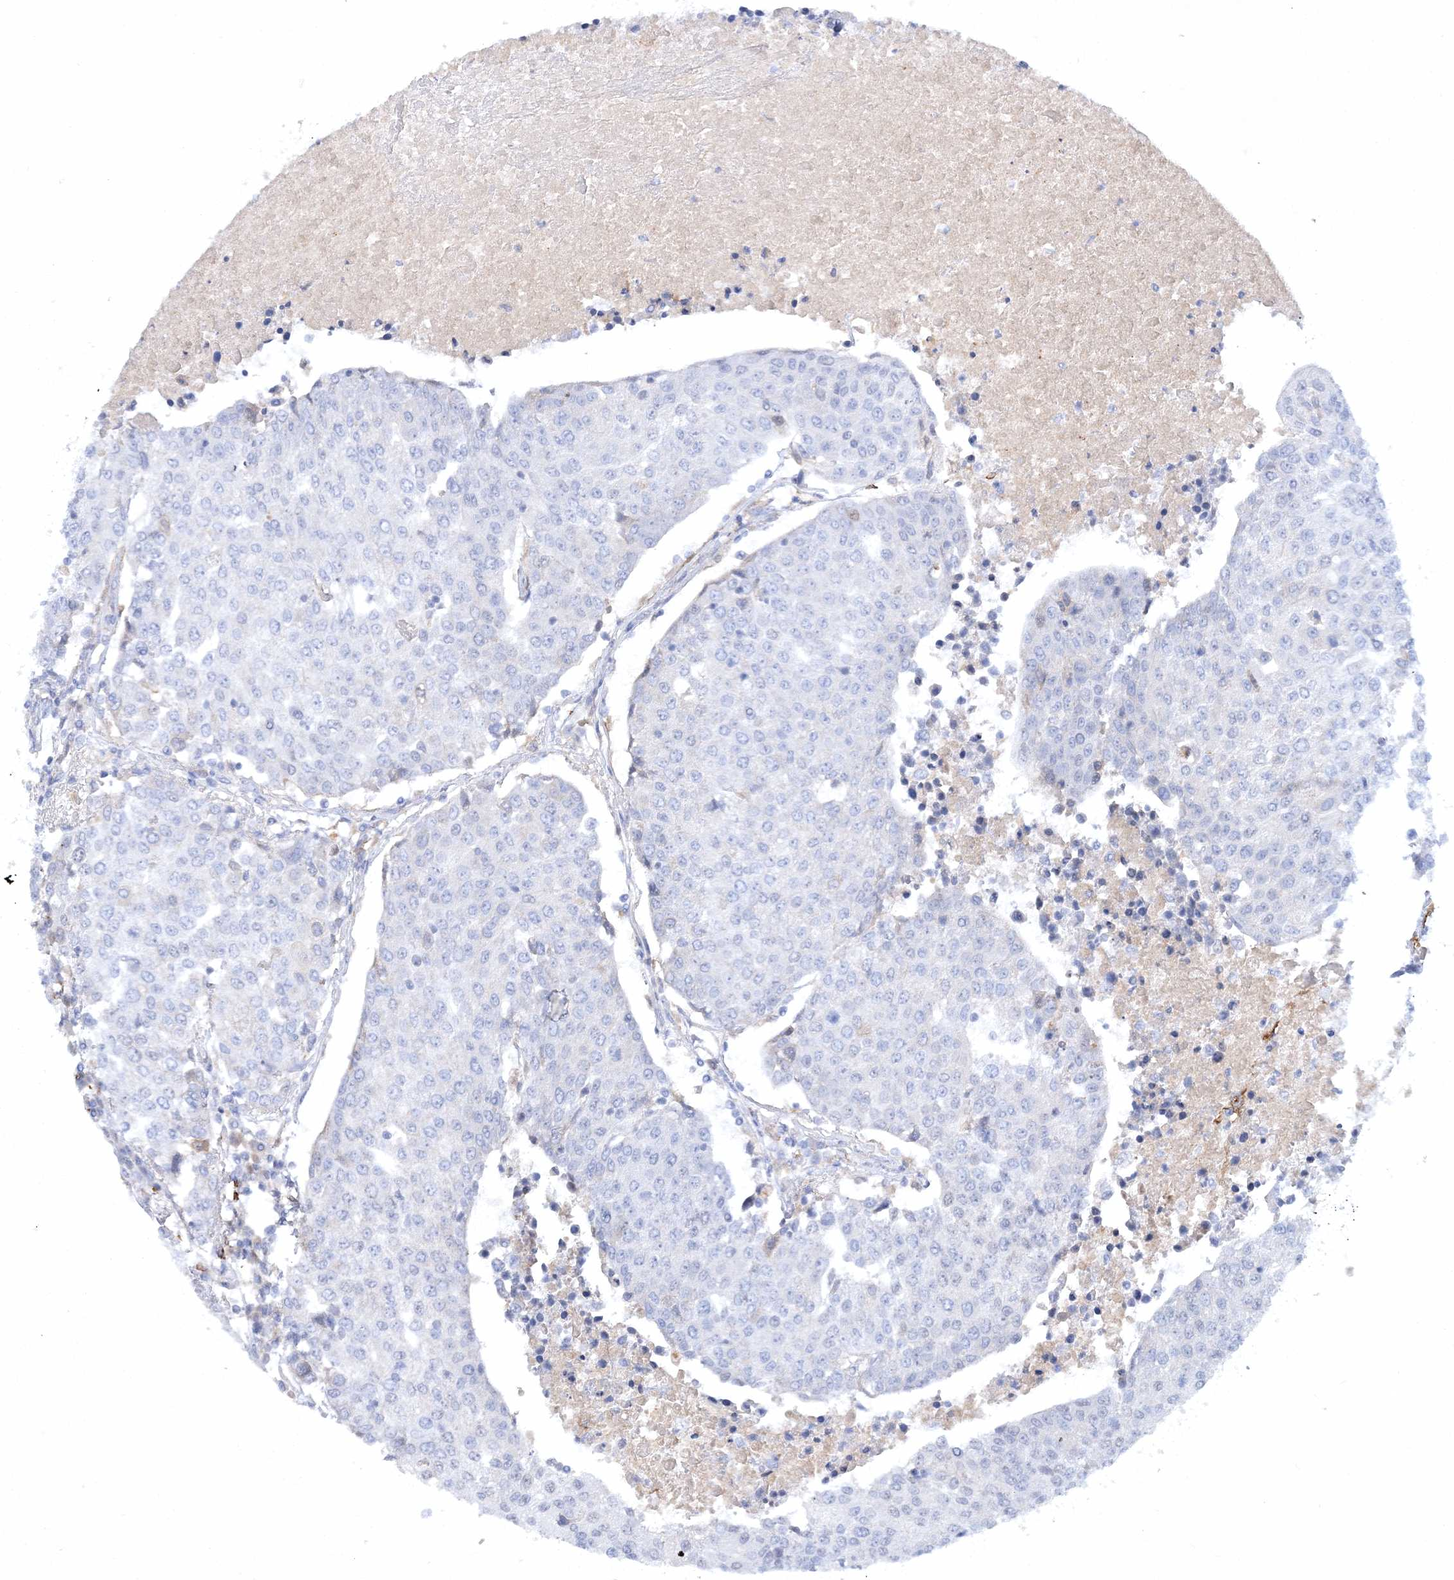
{"staining": {"intensity": "negative", "quantity": "none", "location": "none"}, "tissue": "urothelial cancer", "cell_type": "Tumor cells", "image_type": "cancer", "snomed": [{"axis": "morphology", "description": "Urothelial carcinoma, High grade"}, {"axis": "topography", "description": "Urinary bladder"}], "caption": "Tumor cells are negative for brown protein staining in high-grade urothelial carcinoma.", "gene": "RTN2", "patient": {"sex": "female", "age": 85}}